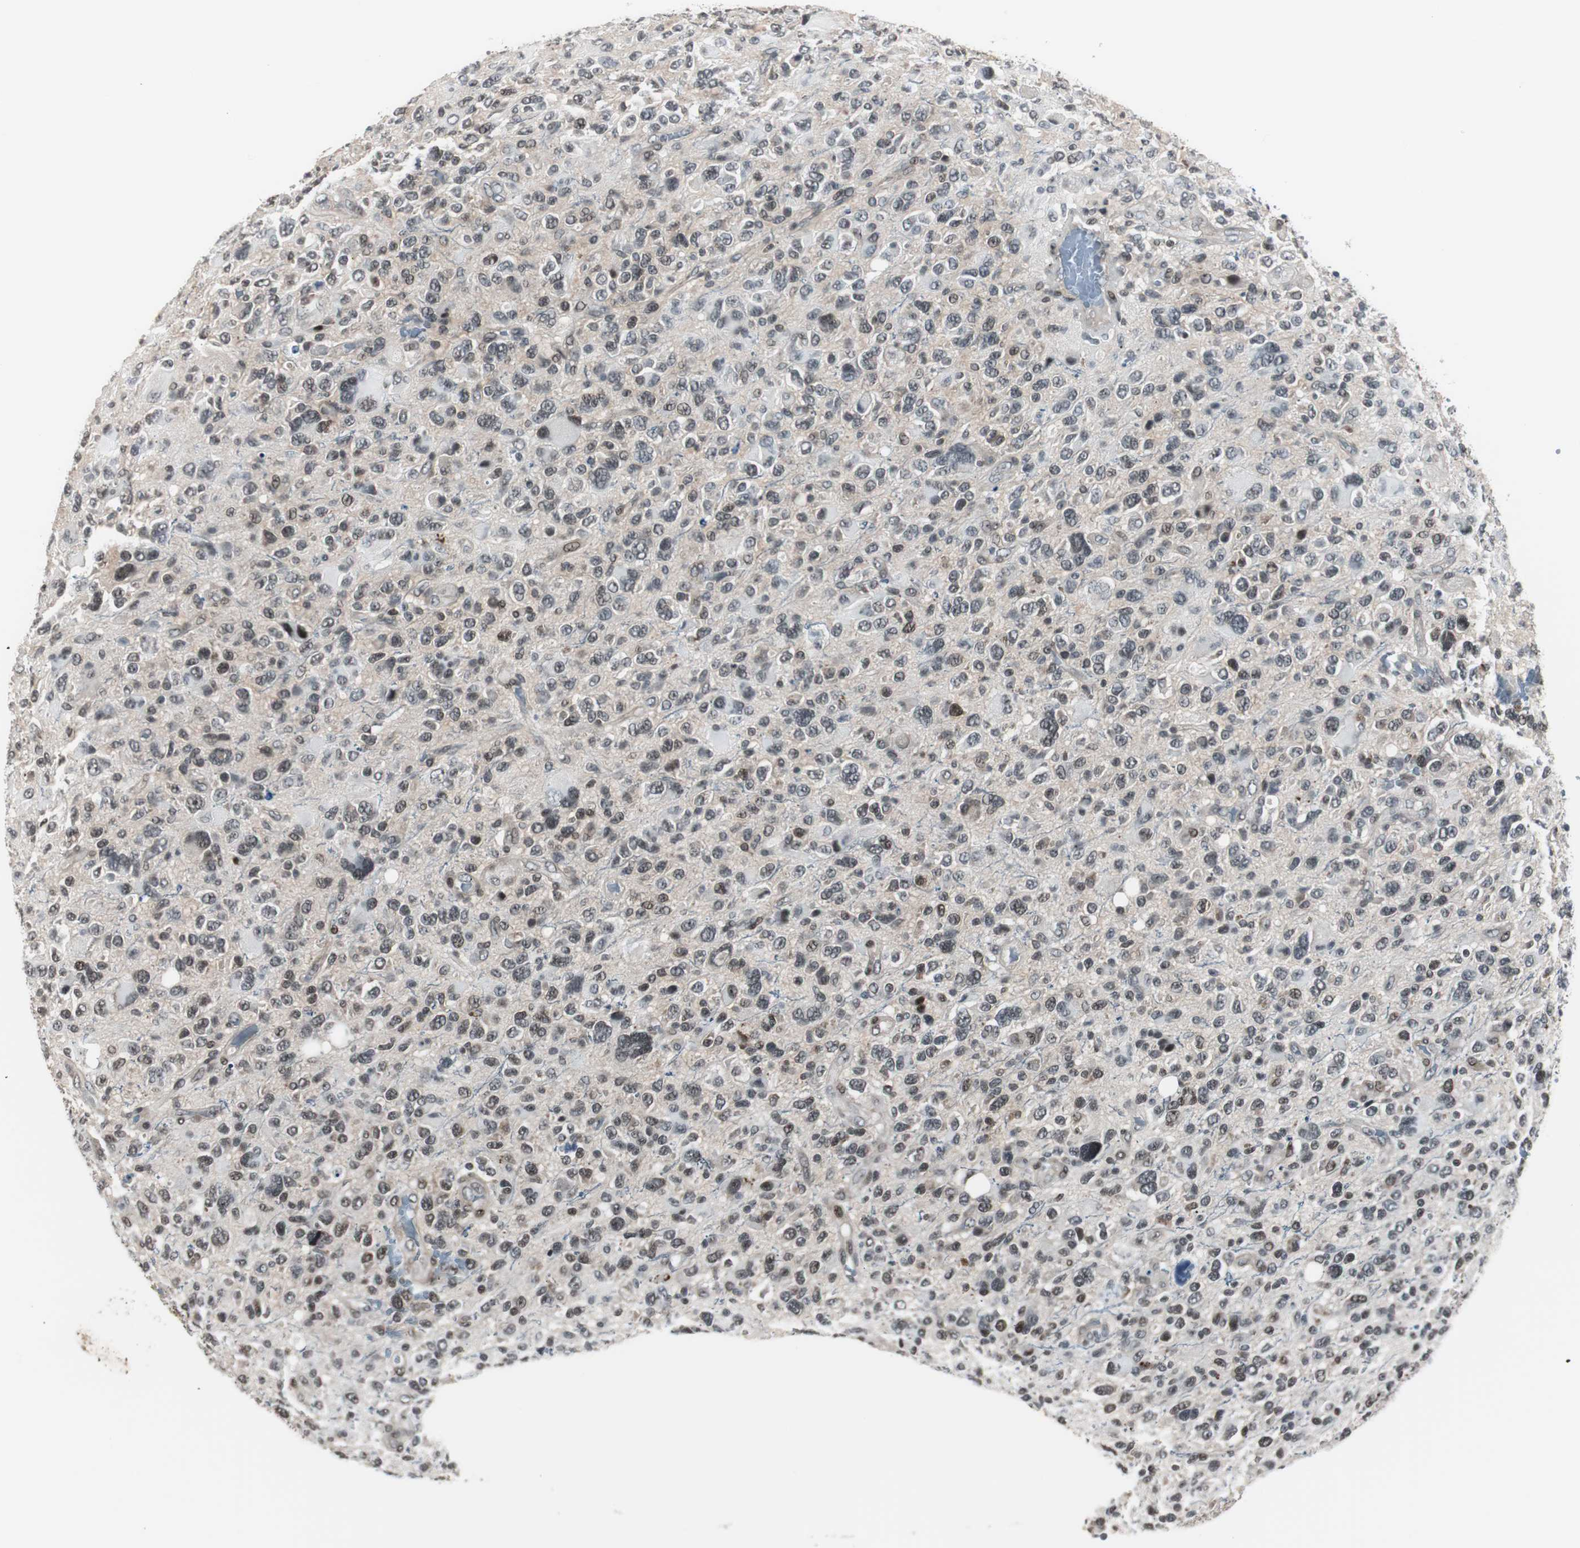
{"staining": {"intensity": "weak", "quantity": "<25%", "location": "cytoplasmic/membranous,nuclear"}, "tissue": "glioma", "cell_type": "Tumor cells", "image_type": "cancer", "snomed": [{"axis": "morphology", "description": "Glioma, malignant, High grade"}, {"axis": "topography", "description": "Brain"}], "caption": "Tumor cells show no significant protein positivity in glioma.", "gene": "BOLA1", "patient": {"sex": "male", "age": 48}}